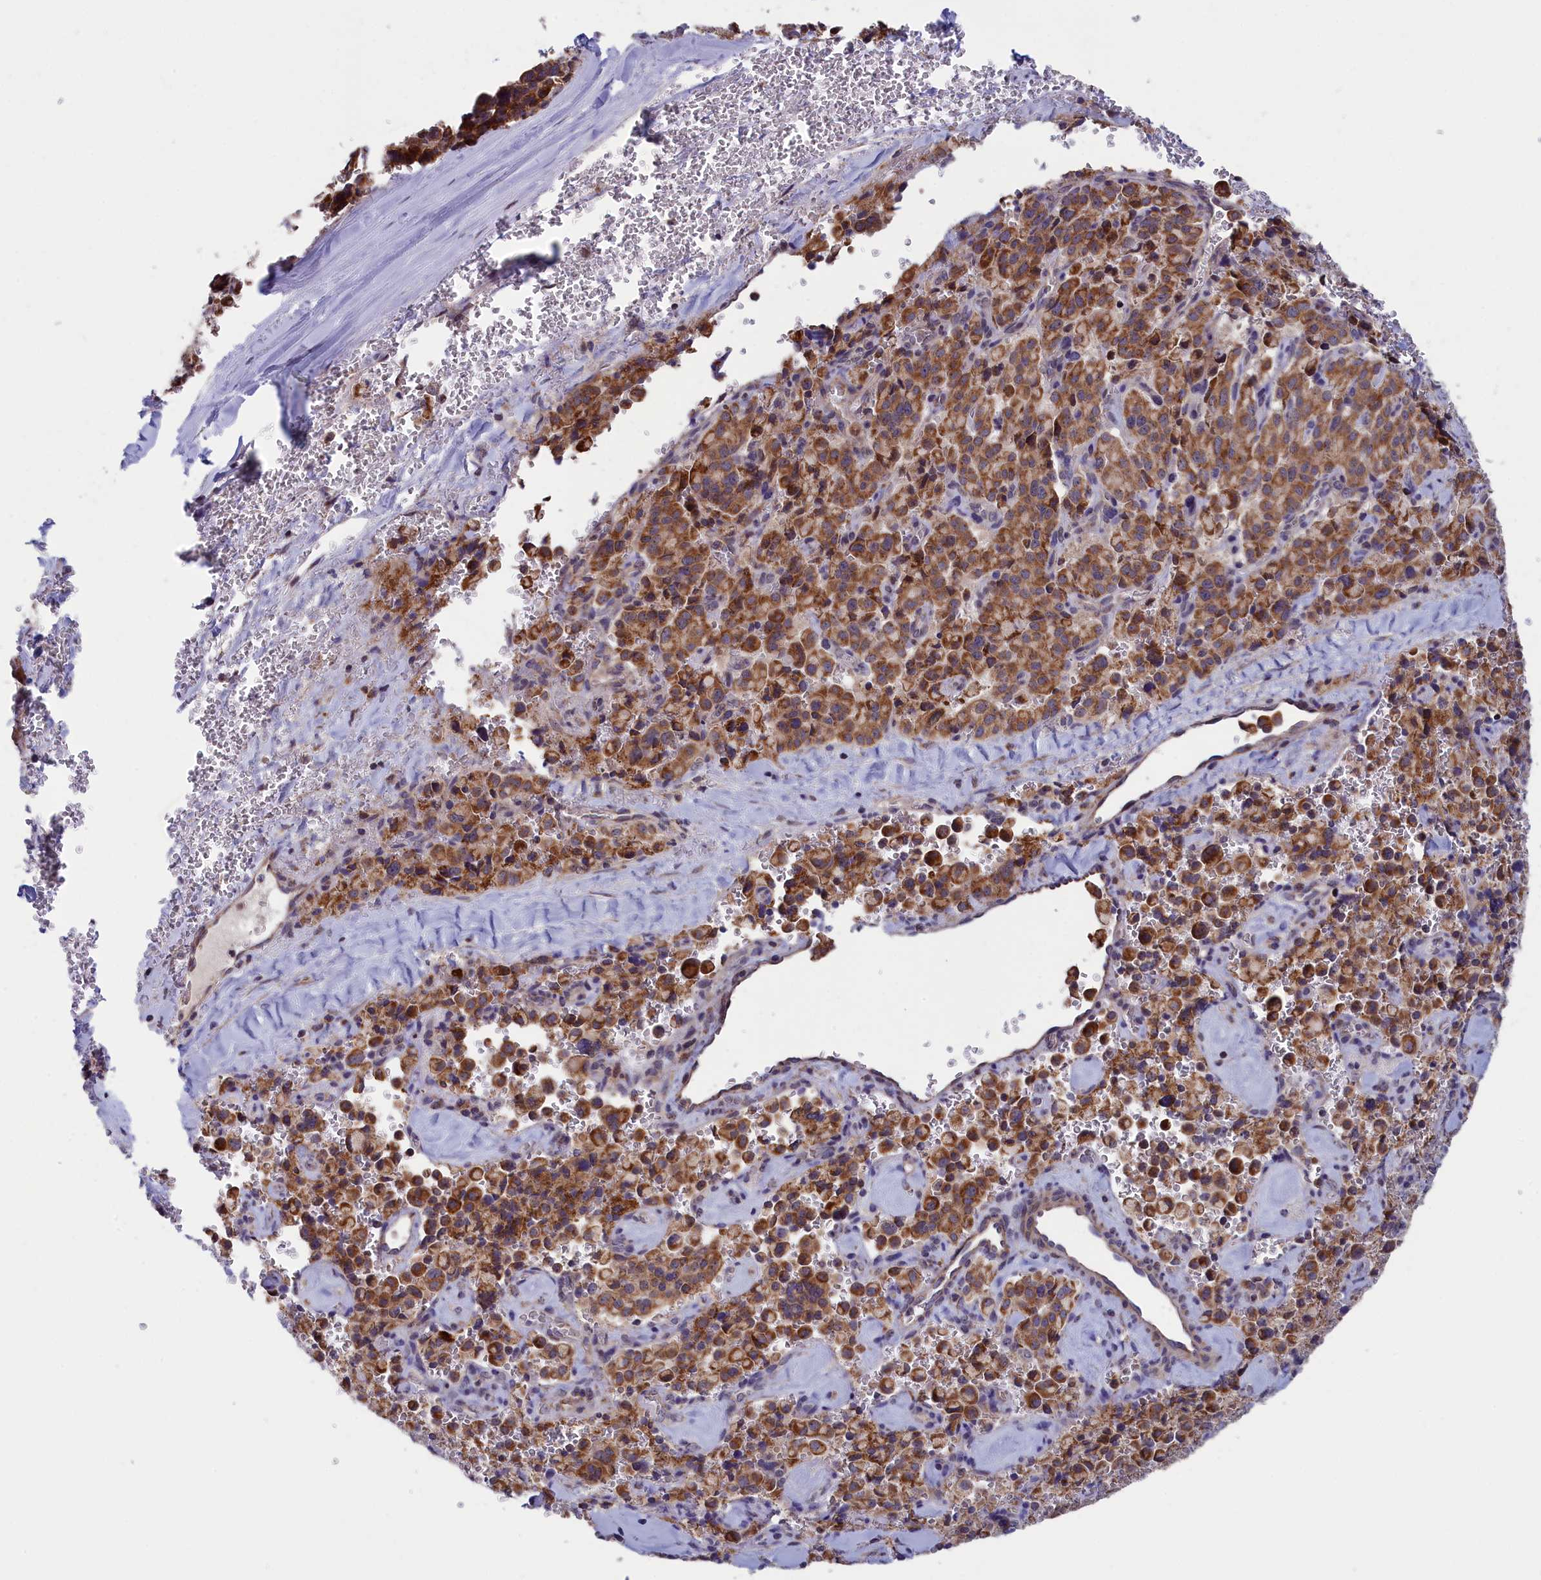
{"staining": {"intensity": "moderate", "quantity": ">75%", "location": "cytoplasmic/membranous"}, "tissue": "pancreatic cancer", "cell_type": "Tumor cells", "image_type": "cancer", "snomed": [{"axis": "morphology", "description": "Adenocarcinoma, NOS"}, {"axis": "topography", "description": "Pancreas"}], "caption": "An image of pancreatic cancer (adenocarcinoma) stained for a protein shows moderate cytoplasmic/membranous brown staining in tumor cells.", "gene": "TIMM44", "patient": {"sex": "male", "age": 65}}